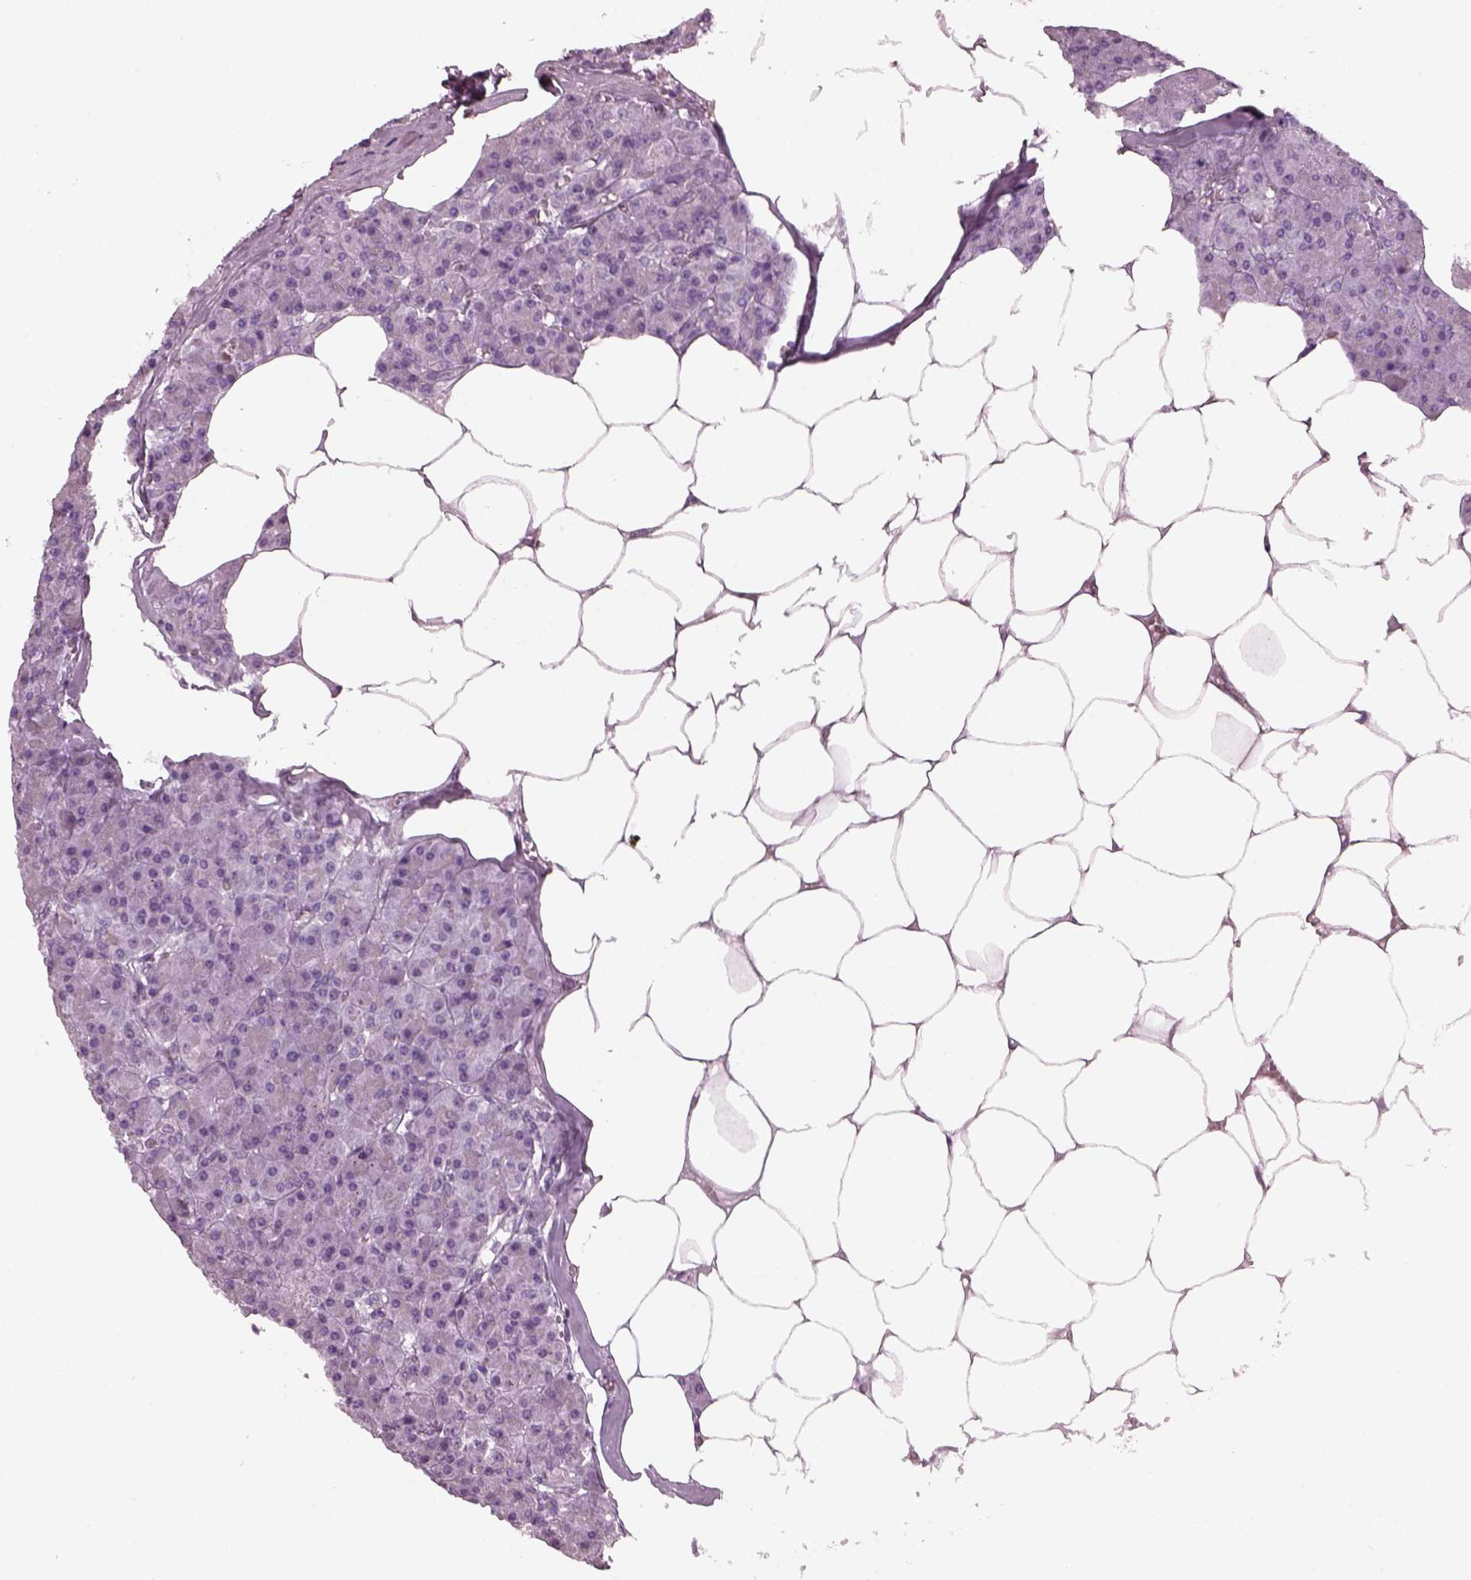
{"staining": {"intensity": "negative", "quantity": "none", "location": "none"}, "tissue": "pancreas", "cell_type": "Exocrine glandular cells", "image_type": "normal", "snomed": [{"axis": "morphology", "description": "Normal tissue, NOS"}, {"axis": "topography", "description": "Pancreas"}], "caption": "This is a histopathology image of immunohistochemistry (IHC) staining of unremarkable pancreas, which shows no expression in exocrine glandular cells.", "gene": "PDC", "patient": {"sex": "female", "age": 45}}